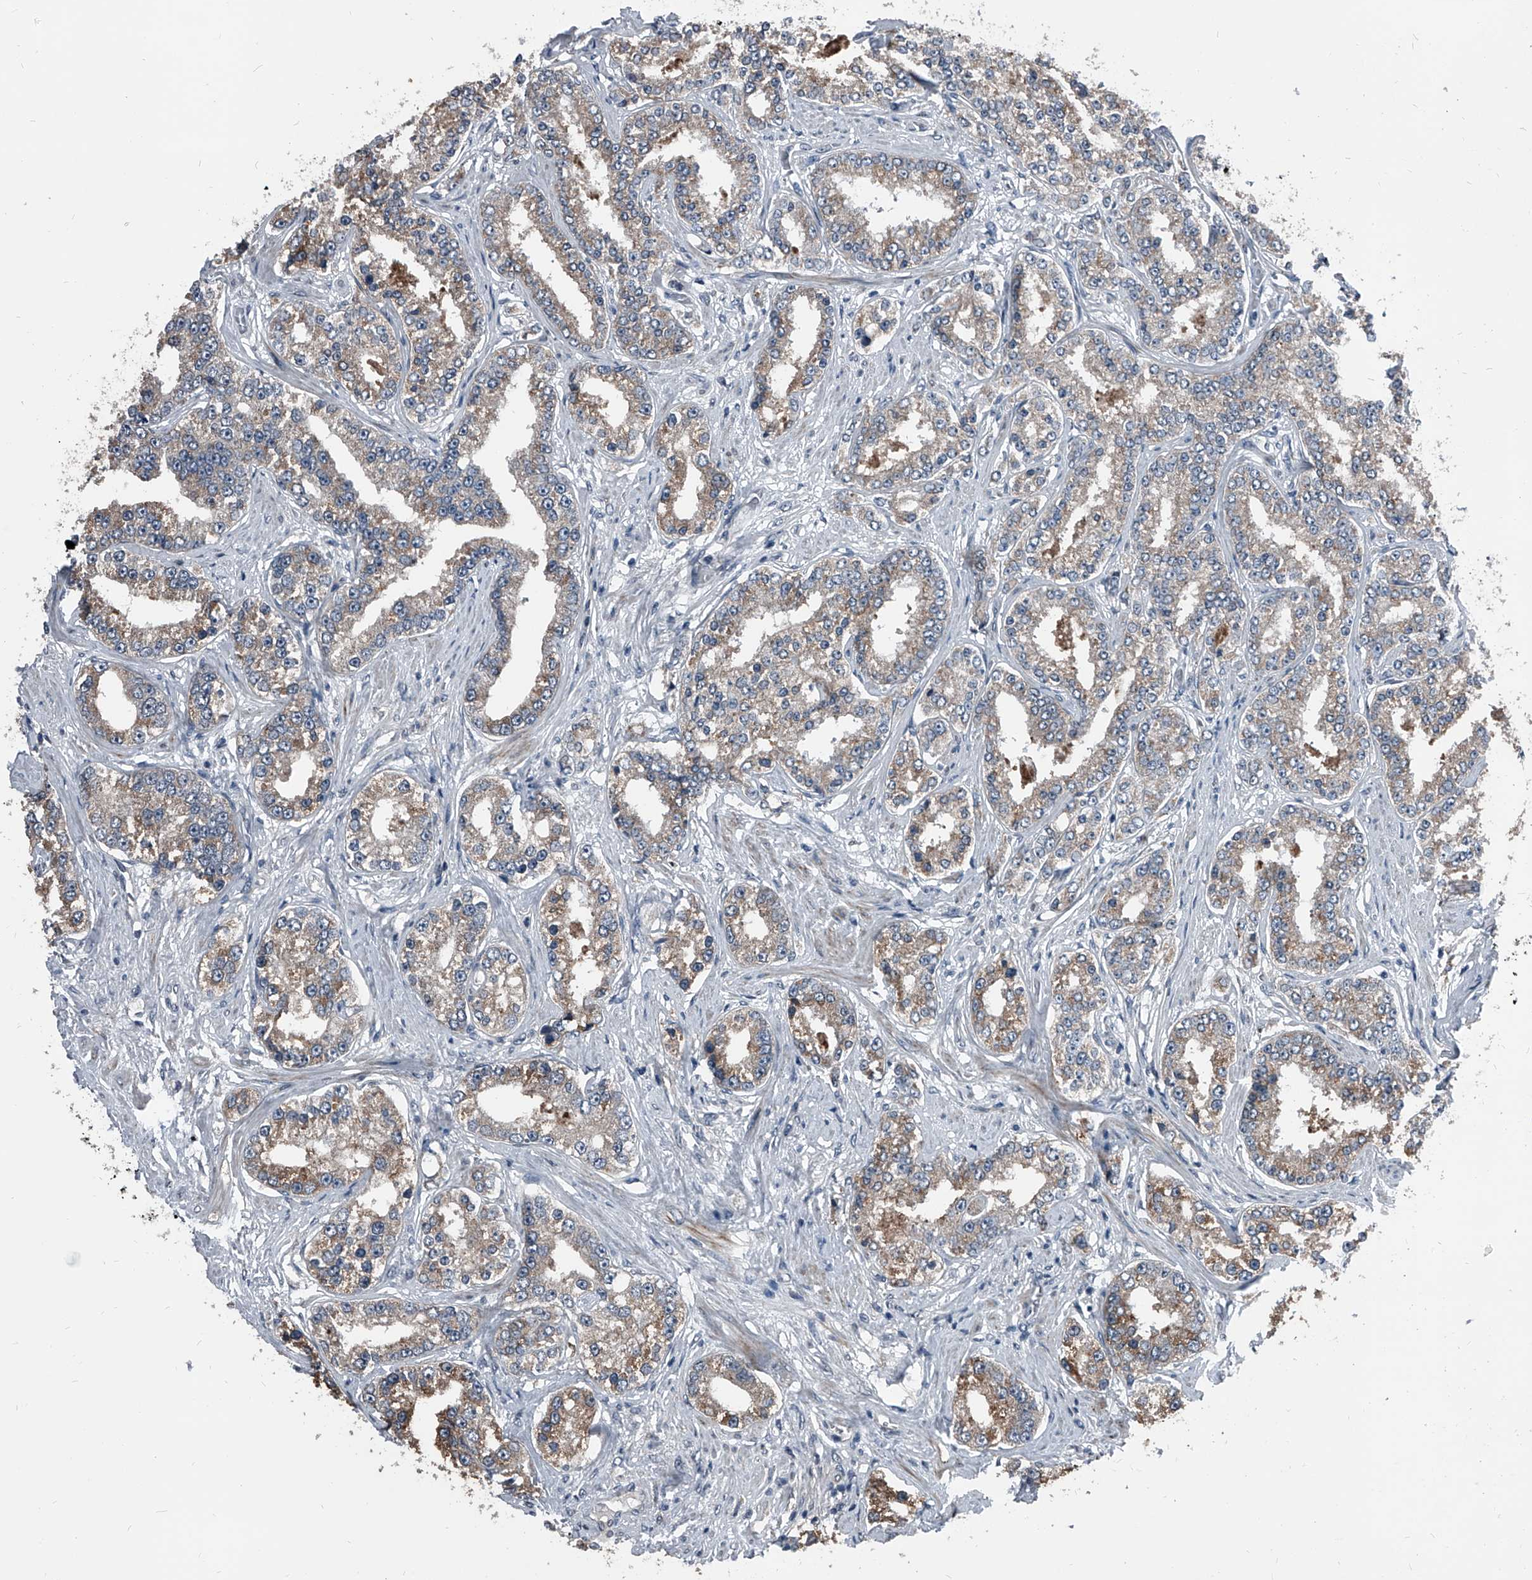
{"staining": {"intensity": "moderate", "quantity": "25%-75%", "location": "cytoplasmic/membranous"}, "tissue": "prostate cancer", "cell_type": "Tumor cells", "image_type": "cancer", "snomed": [{"axis": "morphology", "description": "Normal tissue, NOS"}, {"axis": "morphology", "description": "Adenocarcinoma, High grade"}, {"axis": "topography", "description": "Prostate"}], "caption": "High-power microscopy captured an IHC micrograph of prostate cancer (adenocarcinoma (high-grade)), revealing moderate cytoplasmic/membranous positivity in about 25%-75% of tumor cells. (IHC, brightfield microscopy, high magnification).", "gene": "MEN1", "patient": {"sex": "male", "age": 83}}